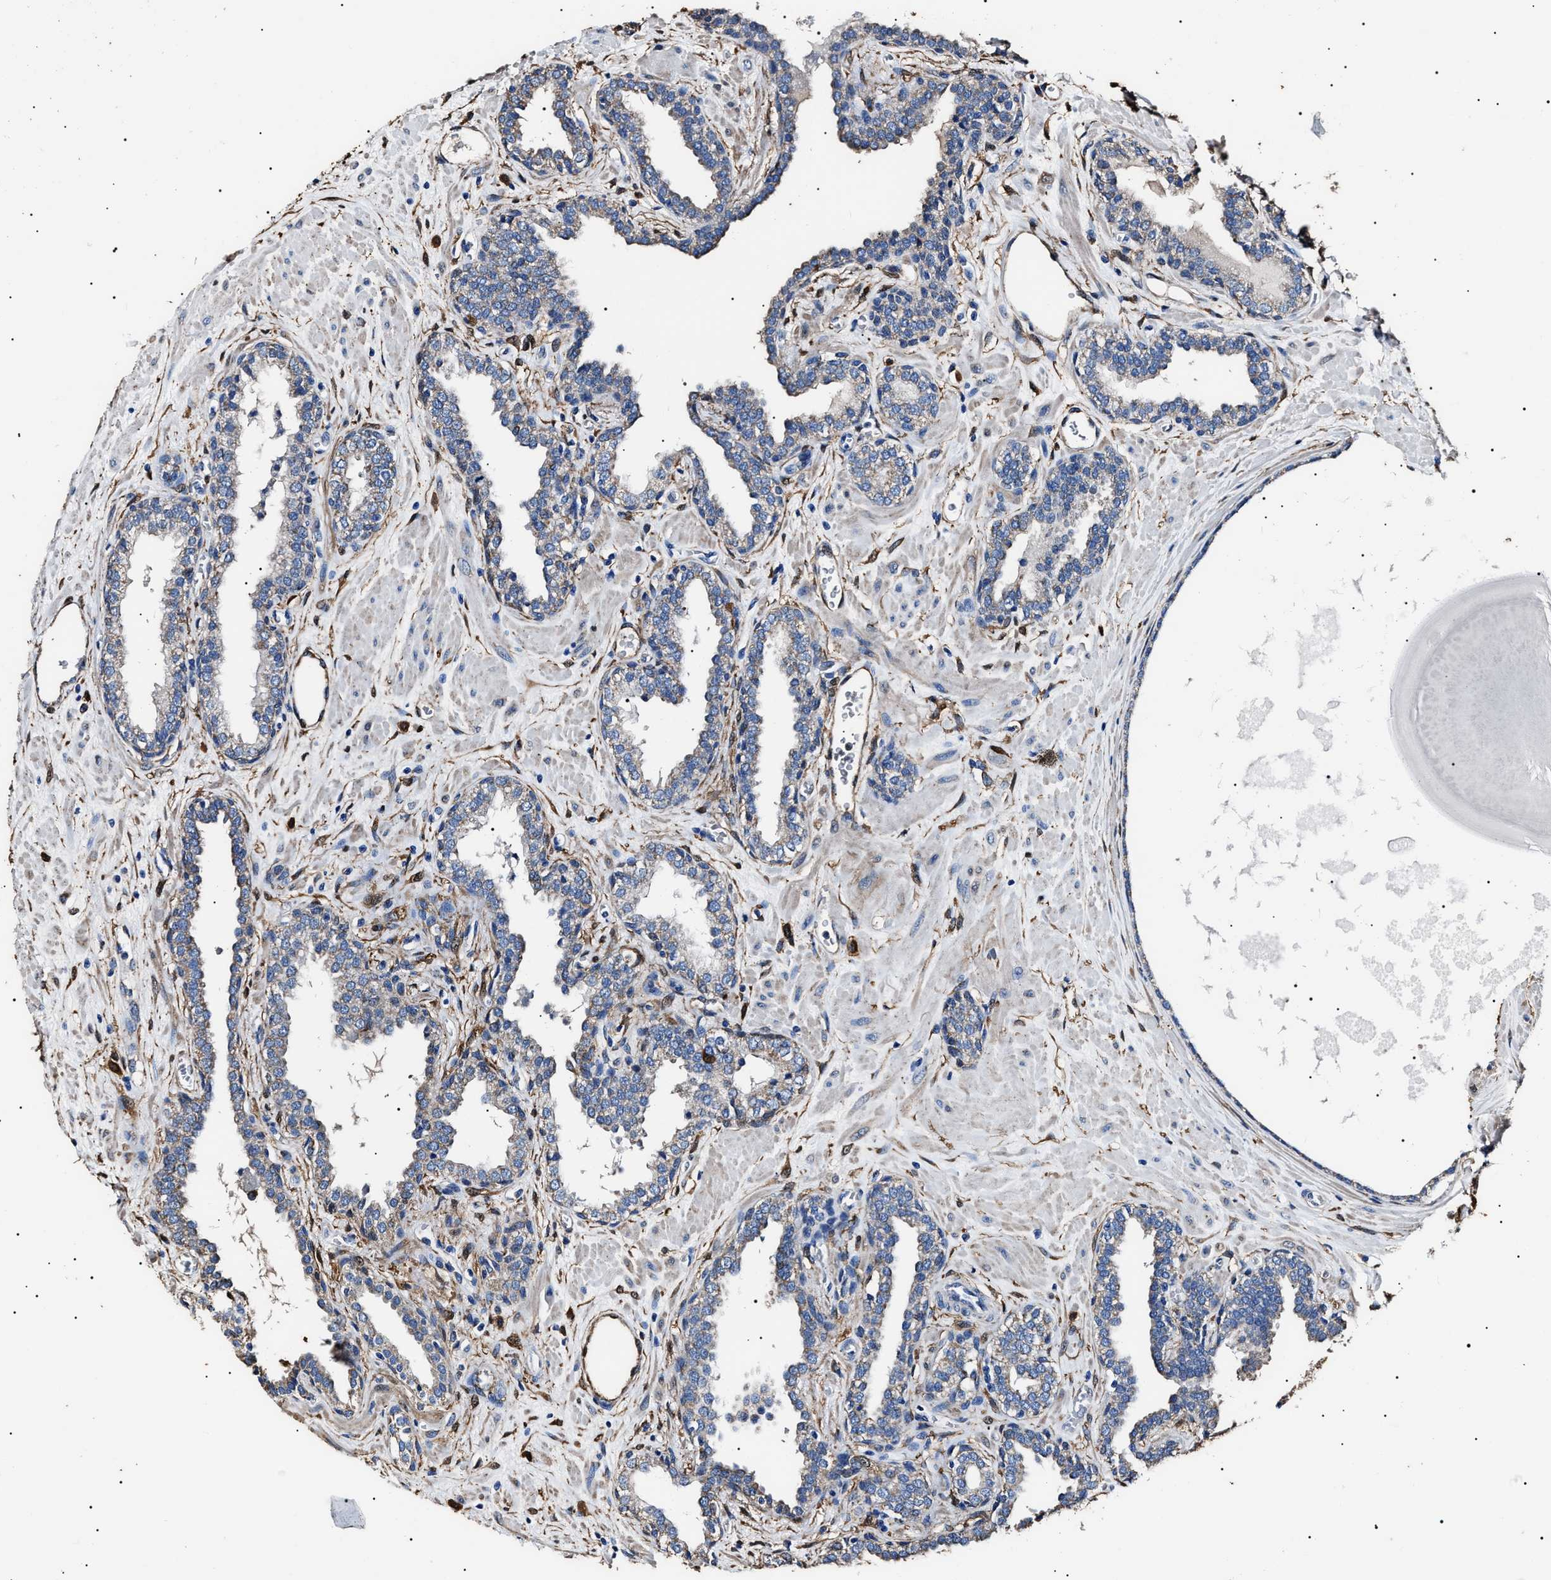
{"staining": {"intensity": "weak", "quantity": "<25%", "location": "cytoplasmic/membranous"}, "tissue": "prostate", "cell_type": "Glandular cells", "image_type": "normal", "snomed": [{"axis": "morphology", "description": "Normal tissue, NOS"}, {"axis": "topography", "description": "Prostate"}], "caption": "High power microscopy histopathology image of an immunohistochemistry histopathology image of unremarkable prostate, revealing no significant staining in glandular cells.", "gene": "ALDH1A1", "patient": {"sex": "male", "age": 51}}